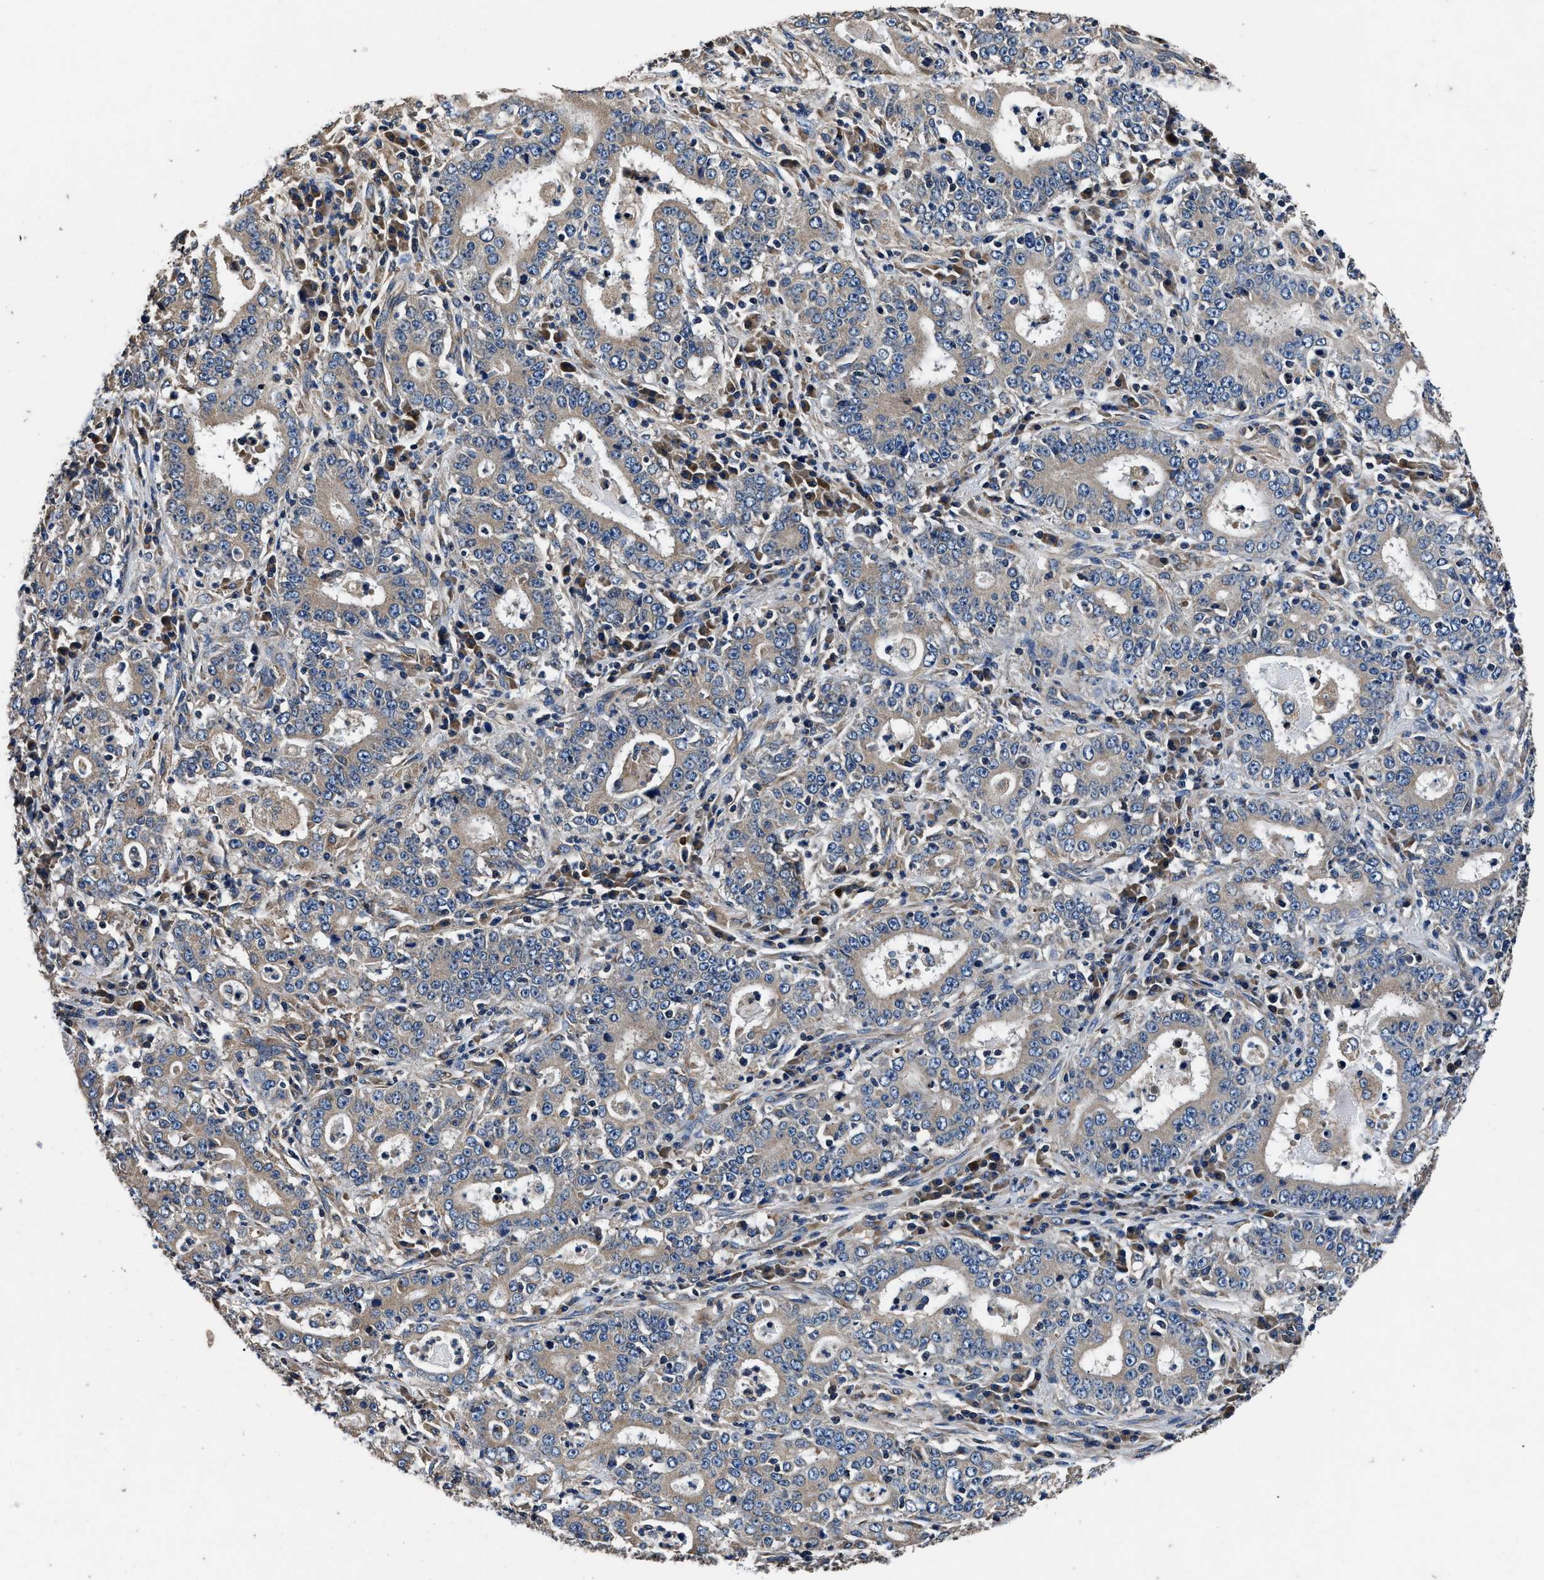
{"staining": {"intensity": "weak", "quantity": ">75%", "location": "cytoplasmic/membranous"}, "tissue": "stomach cancer", "cell_type": "Tumor cells", "image_type": "cancer", "snomed": [{"axis": "morphology", "description": "Normal tissue, NOS"}, {"axis": "morphology", "description": "Adenocarcinoma, NOS"}, {"axis": "topography", "description": "Stomach, upper"}, {"axis": "topography", "description": "Stomach"}], "caption": "This photomicrograph demonstrates stomach adenocarcinoma stained with IHC to label a protein in brown. The cytoplasmic/membranous of tumor cells show weak positivity for the protein. Nuclei are counter-stained blue.", "gene": "DHRS7B", "patient": {"sex": "male", "age": 59}}